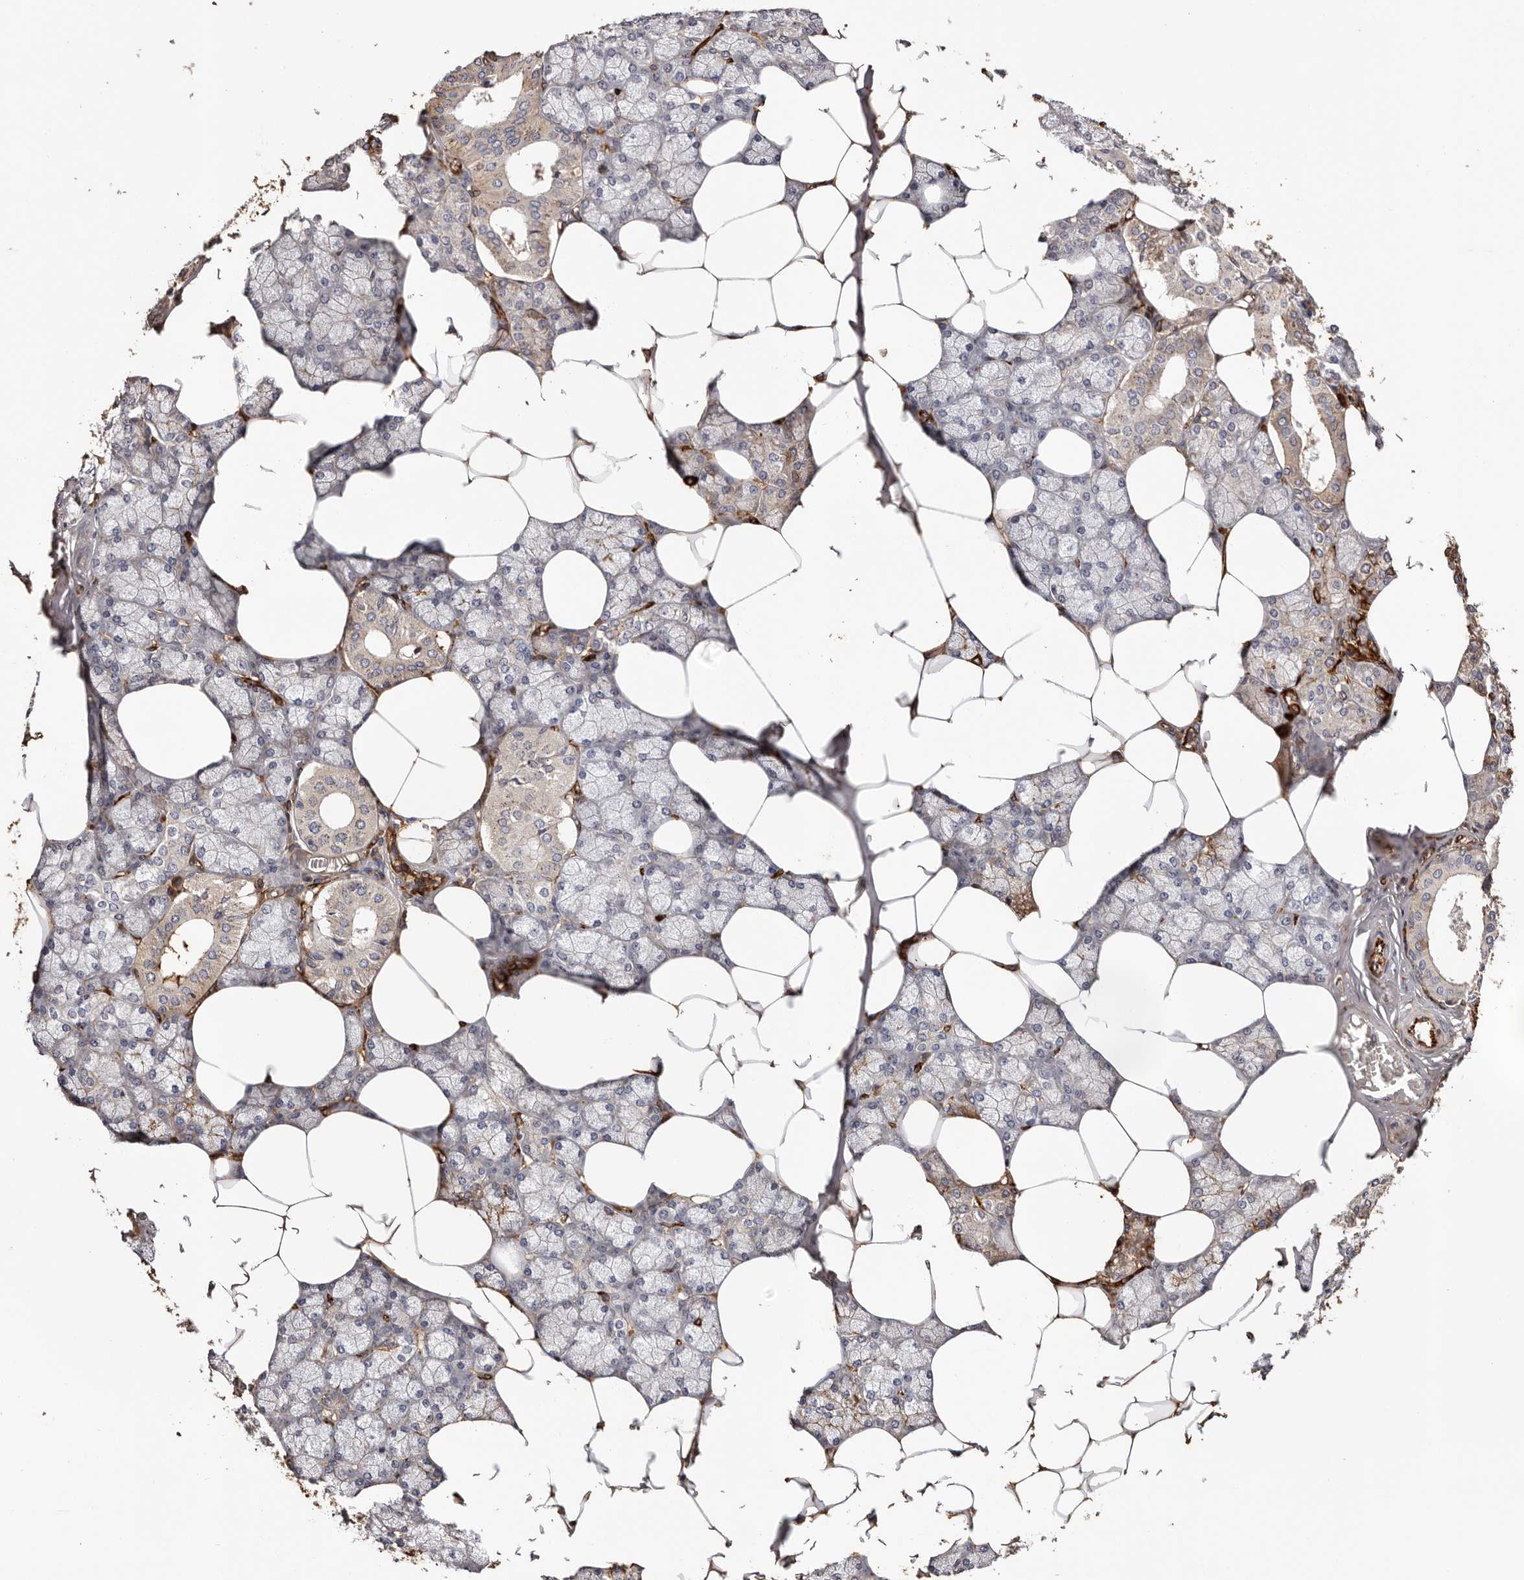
{"staining": {"intensity": "weak", "quantity": "<25%", "location": "cytoplasmic/membranous"}, "tissue": "salivary gland", "cell_type": "Glandular cells", "image_type": "normal", "snomed": [{"axis": "morphology", "description": "Normal tissue, NOS"}, {"axis": "topography", "description": "Salivary gland"}], "caption": "A photomicrograph of human salivary gland is negative for staining in glandular cells. (DAB immunohistochemistry, high magnification).", "gene": "ZNF557", "patient": {"sex": "male", "age": 62}}